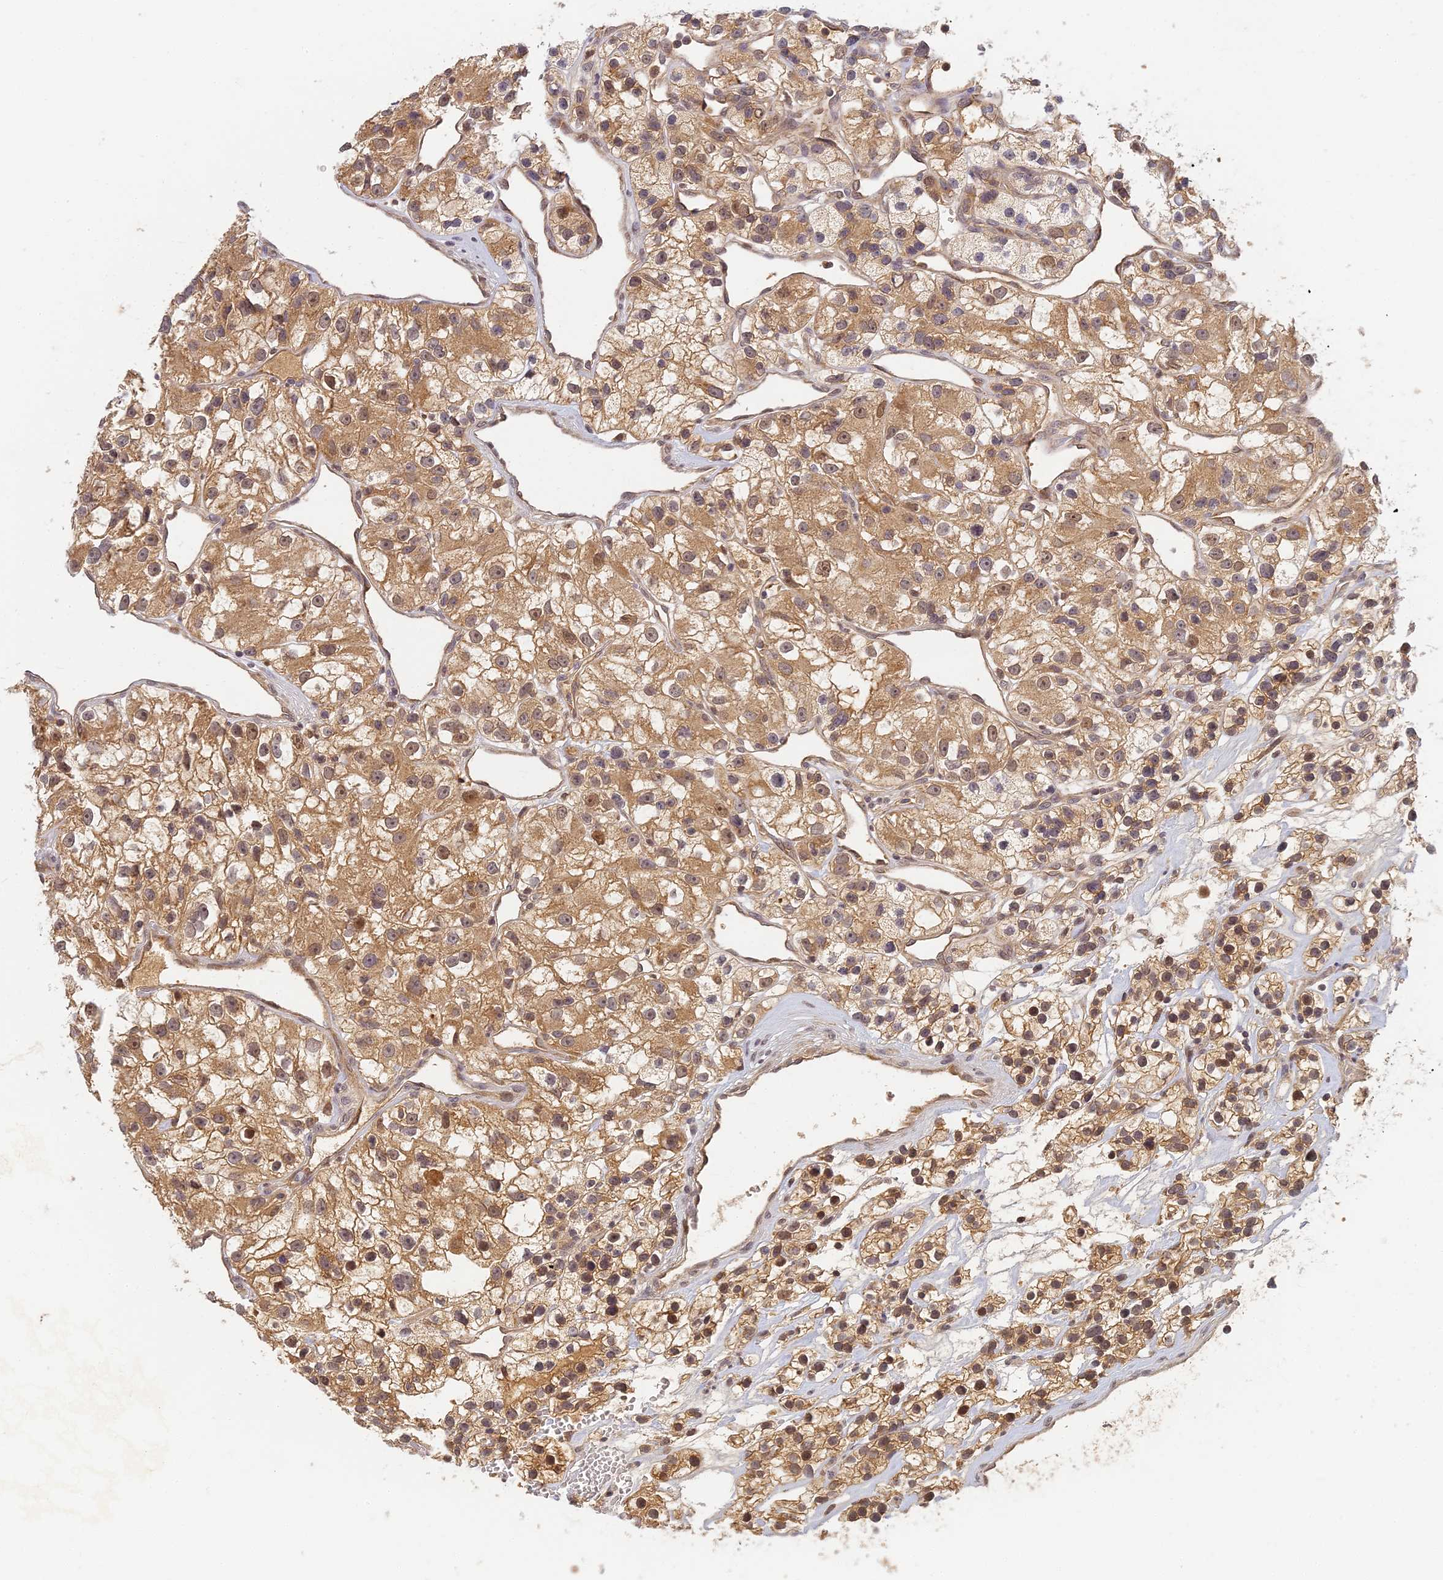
{"staining": {"intensity": "moderate", "quantity": ">75%", "location": "cytoplasmic/membranous"}, "tissue": "renal cancer", "cell_type": "Tumor cells", "image_type": "cancer", "snomed": [{"axis": "morphology", "description": "Adenocarcinoma, NOS"}, {"axis": "topography", "description": "Kidney"}], "caption": "Immunohistochemistry (IHC) staining of renal adenocarcinoma, which exhibits medium levels of moderate cytoplasmic/membranous staining in approximately >75% of tumor cells indicating moderate cytoplasmic/membranous protein expression. The staining was performed using DAB (brown) for protein detection and nuclei were counterstained in hematoxylin (blue).", "gene": "RGL3", "patient": {"sex": "female", "age": 57}}